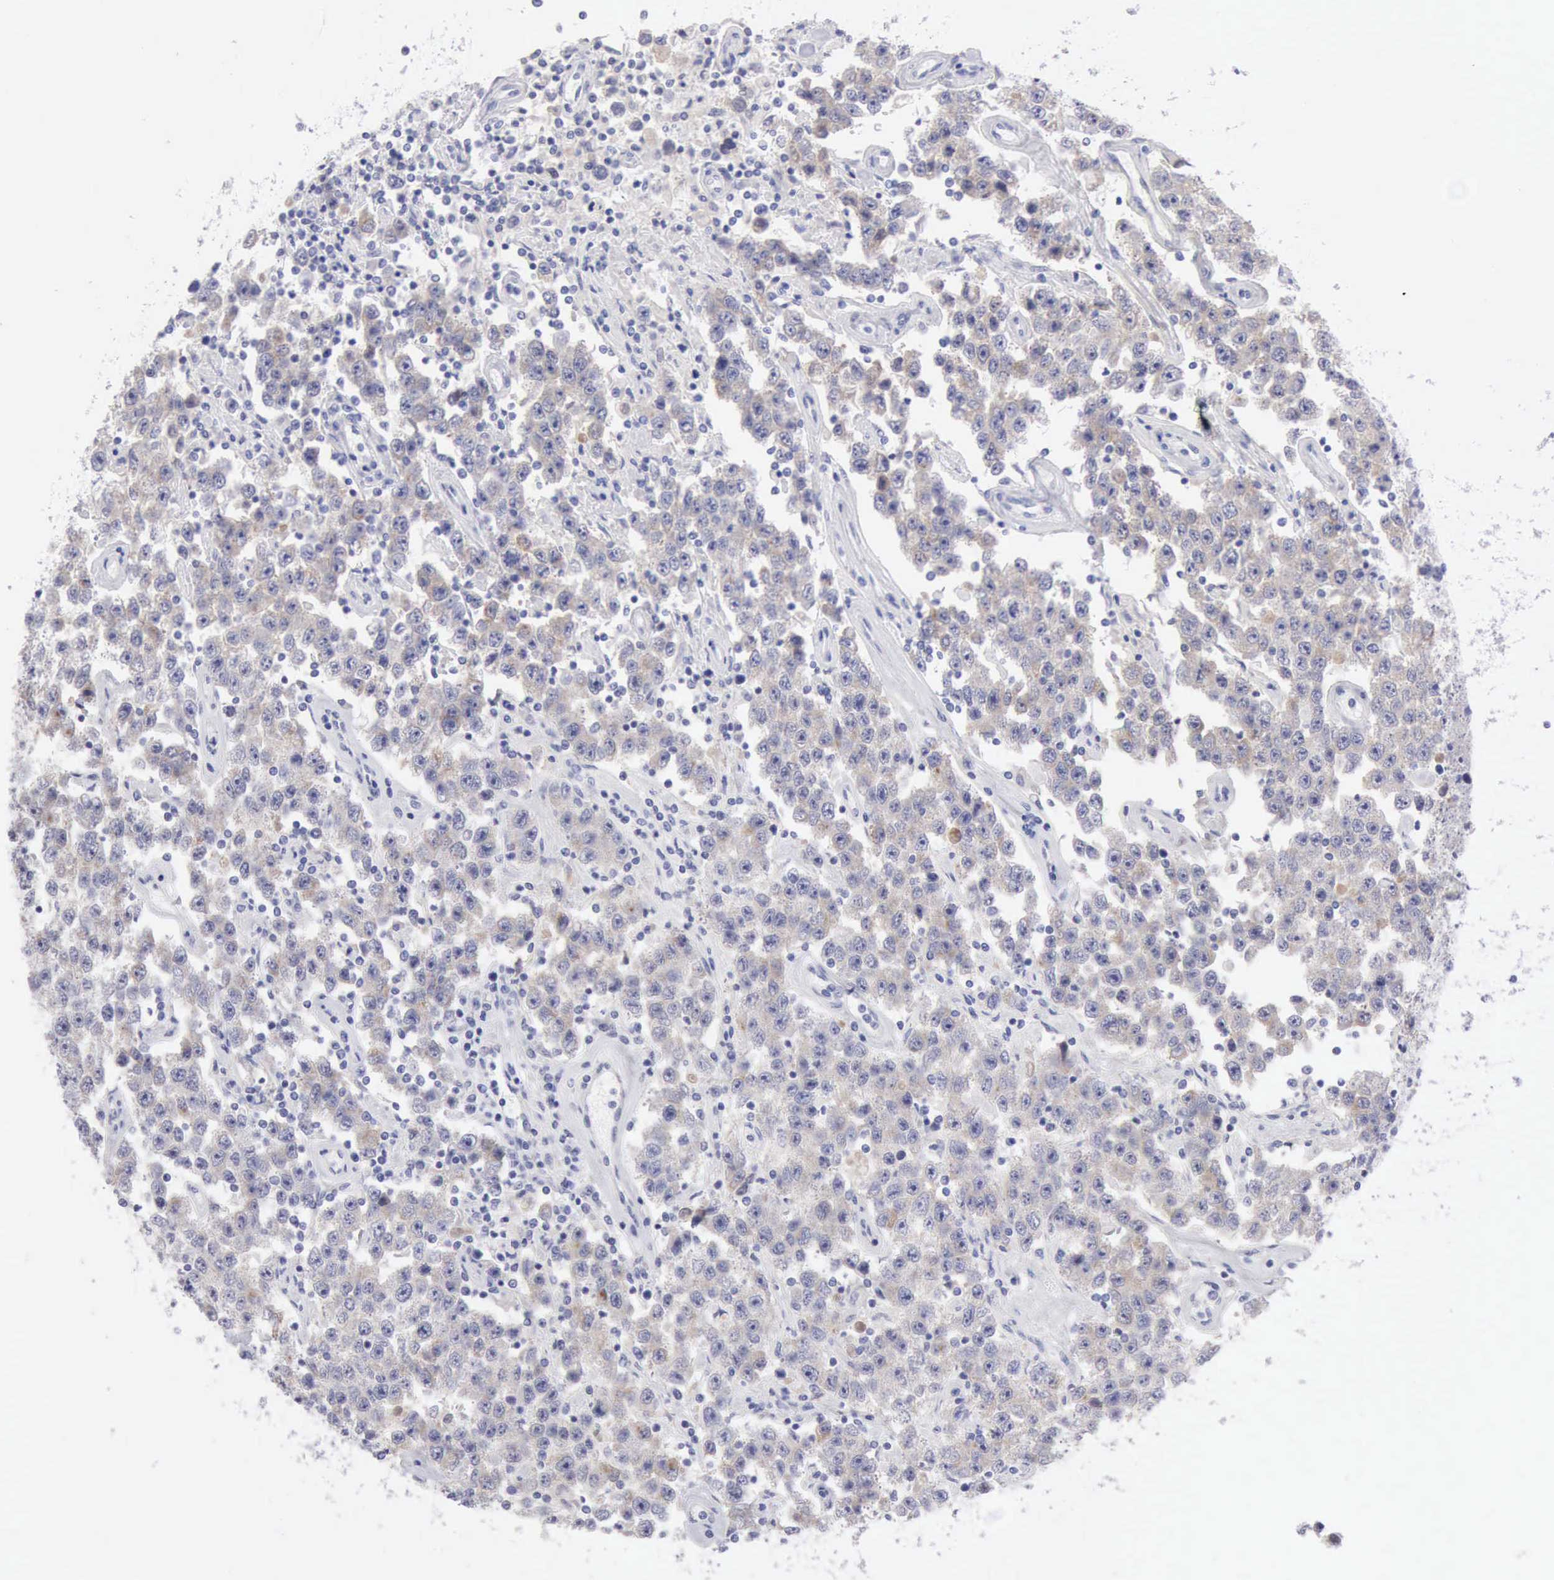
{"staining": {"intensity": "weak", "quantity": "25%-75%", "location": "cytoplasmic/membranous"}, "tissue": "testis cancer", "cell_type": "Tumor cells", "image_type": "cancer", "snomed": [{"axis": "morphology", "description": "Seminoma, NOS"}, {"axis": "topography", "description": "Testis"}], "caption": "Testis seminoma tissue displays weak cytoplasmic/membranous expression in about 25%-75% of tumor cells, visualized by immunohistochemistry.", "gene": "ANGEL1", "patient": {"sex": "male", "age": 52}}